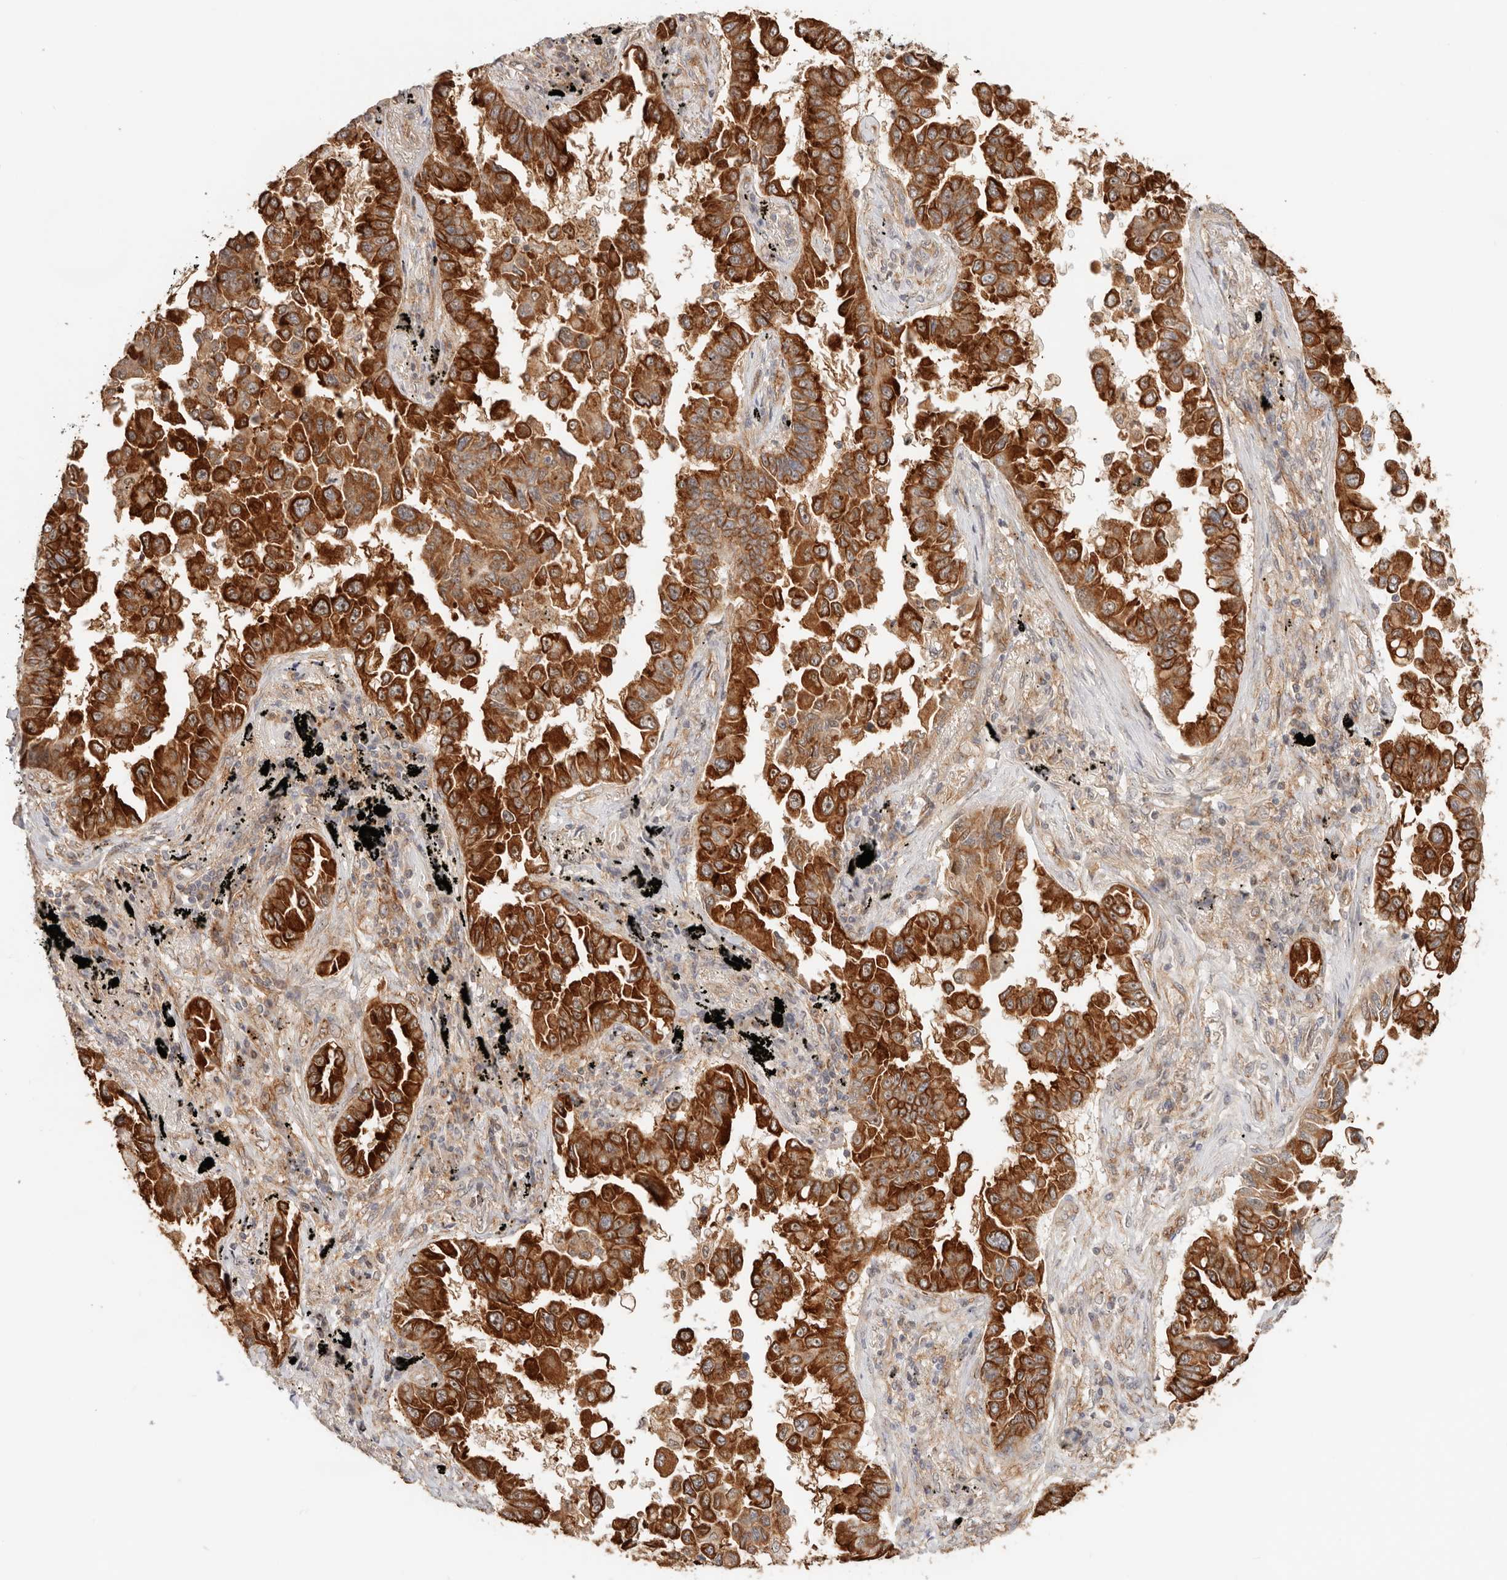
{"staining": {"intensity": "strong", "quantity": ">75%", "location": "cytoplasmic/membranous,nuclear"}, "tissue": "lung cancer", "cell_type": "Tumor cells", "image_type": "cancer", "snomed": [{"axis": "morphology", "description": "Adenocarcinoma, NOS"}, {"axis": "topography", "description": "Lung"}], "caption": "IHC image of neoplastic tissue: human lung cancer stained using IHC reveals high levels of strong protein expression localized specifically in the cytoplasmic/membranous and nuclear of tumor cells, appearing as a cytoplasmic/membranous and nuclear brown color.", "gene": "HEXD", "patient": {"sex": "female", "age": 67}}